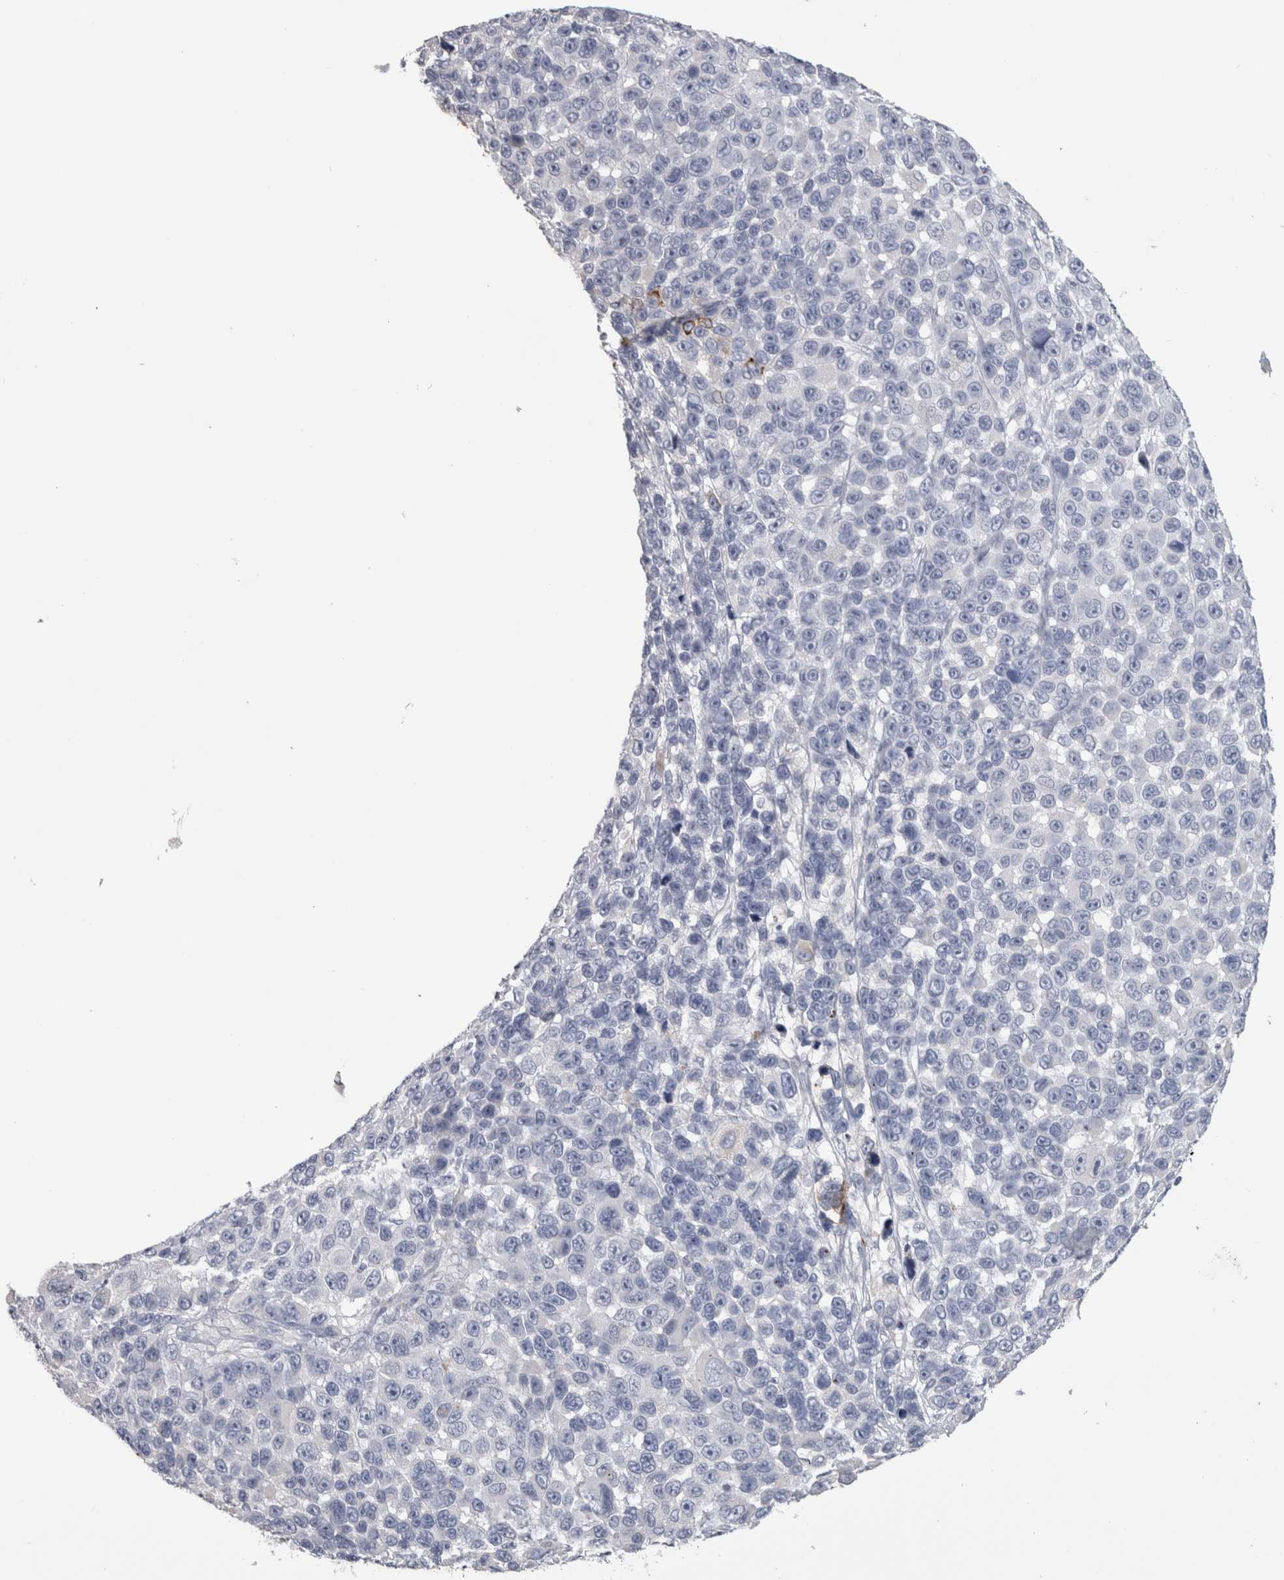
{"staining": {"intensity": "negative", "quantity": "none", "location": "none"}, "tissue": "melanoma", "cell_type": "Tumor cells", "image_type": "cancer", "snomed": [{"axis": "morphology", "description": "Malignant melanoma, NOS"}, {"axis": "topography", "description": "Skin"}], "caption": "This is a micrograph of IHC staining of malignant melanoma, which shows no positivity in tumor cells. (Stains: DAB IHC with hematoxylin counter stain, Microscopy: brightfield microscopy at high magnification).", "gene": "IL33", "patient": {"sex": "male", "age": 53}}